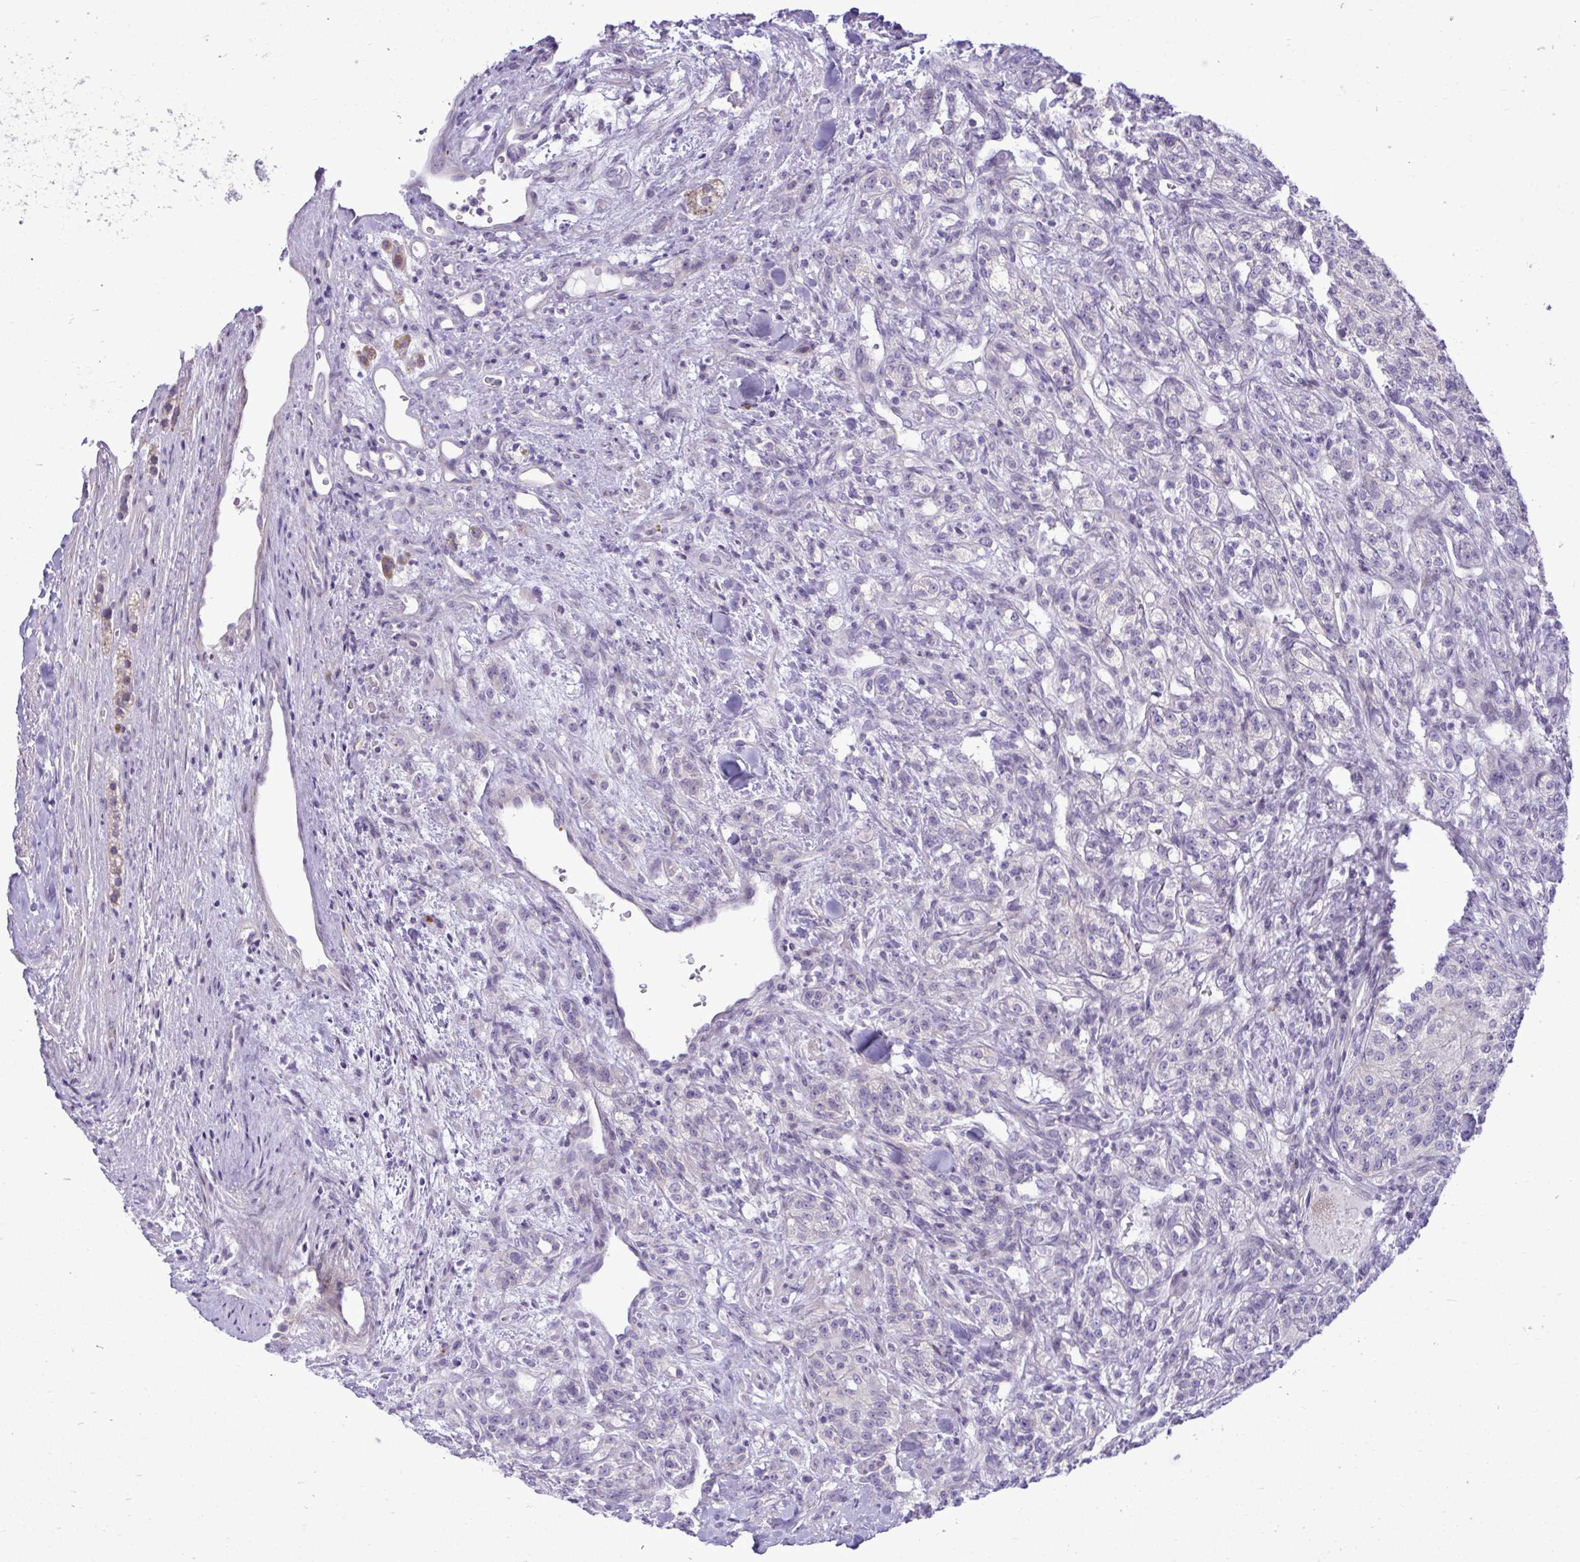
{"staining": {"intensity": "negative", "quantity": "none", "location": "none"}, "tissue": "renal cancer", "cell_type": "Tumor cells", "image_type": "cancer", "snomed": [{"axis": "morphology", "description": "Adenocarcinoma, NOS"}, {"axis": "topography", "description": "Kidney"}], "caption": "Immunohistochemical staining of renal adenocarcinoma displays no significant positivity in tumor cells.", "gene": "SPAG1", "patient": {"sex": "female", "age": 63}}